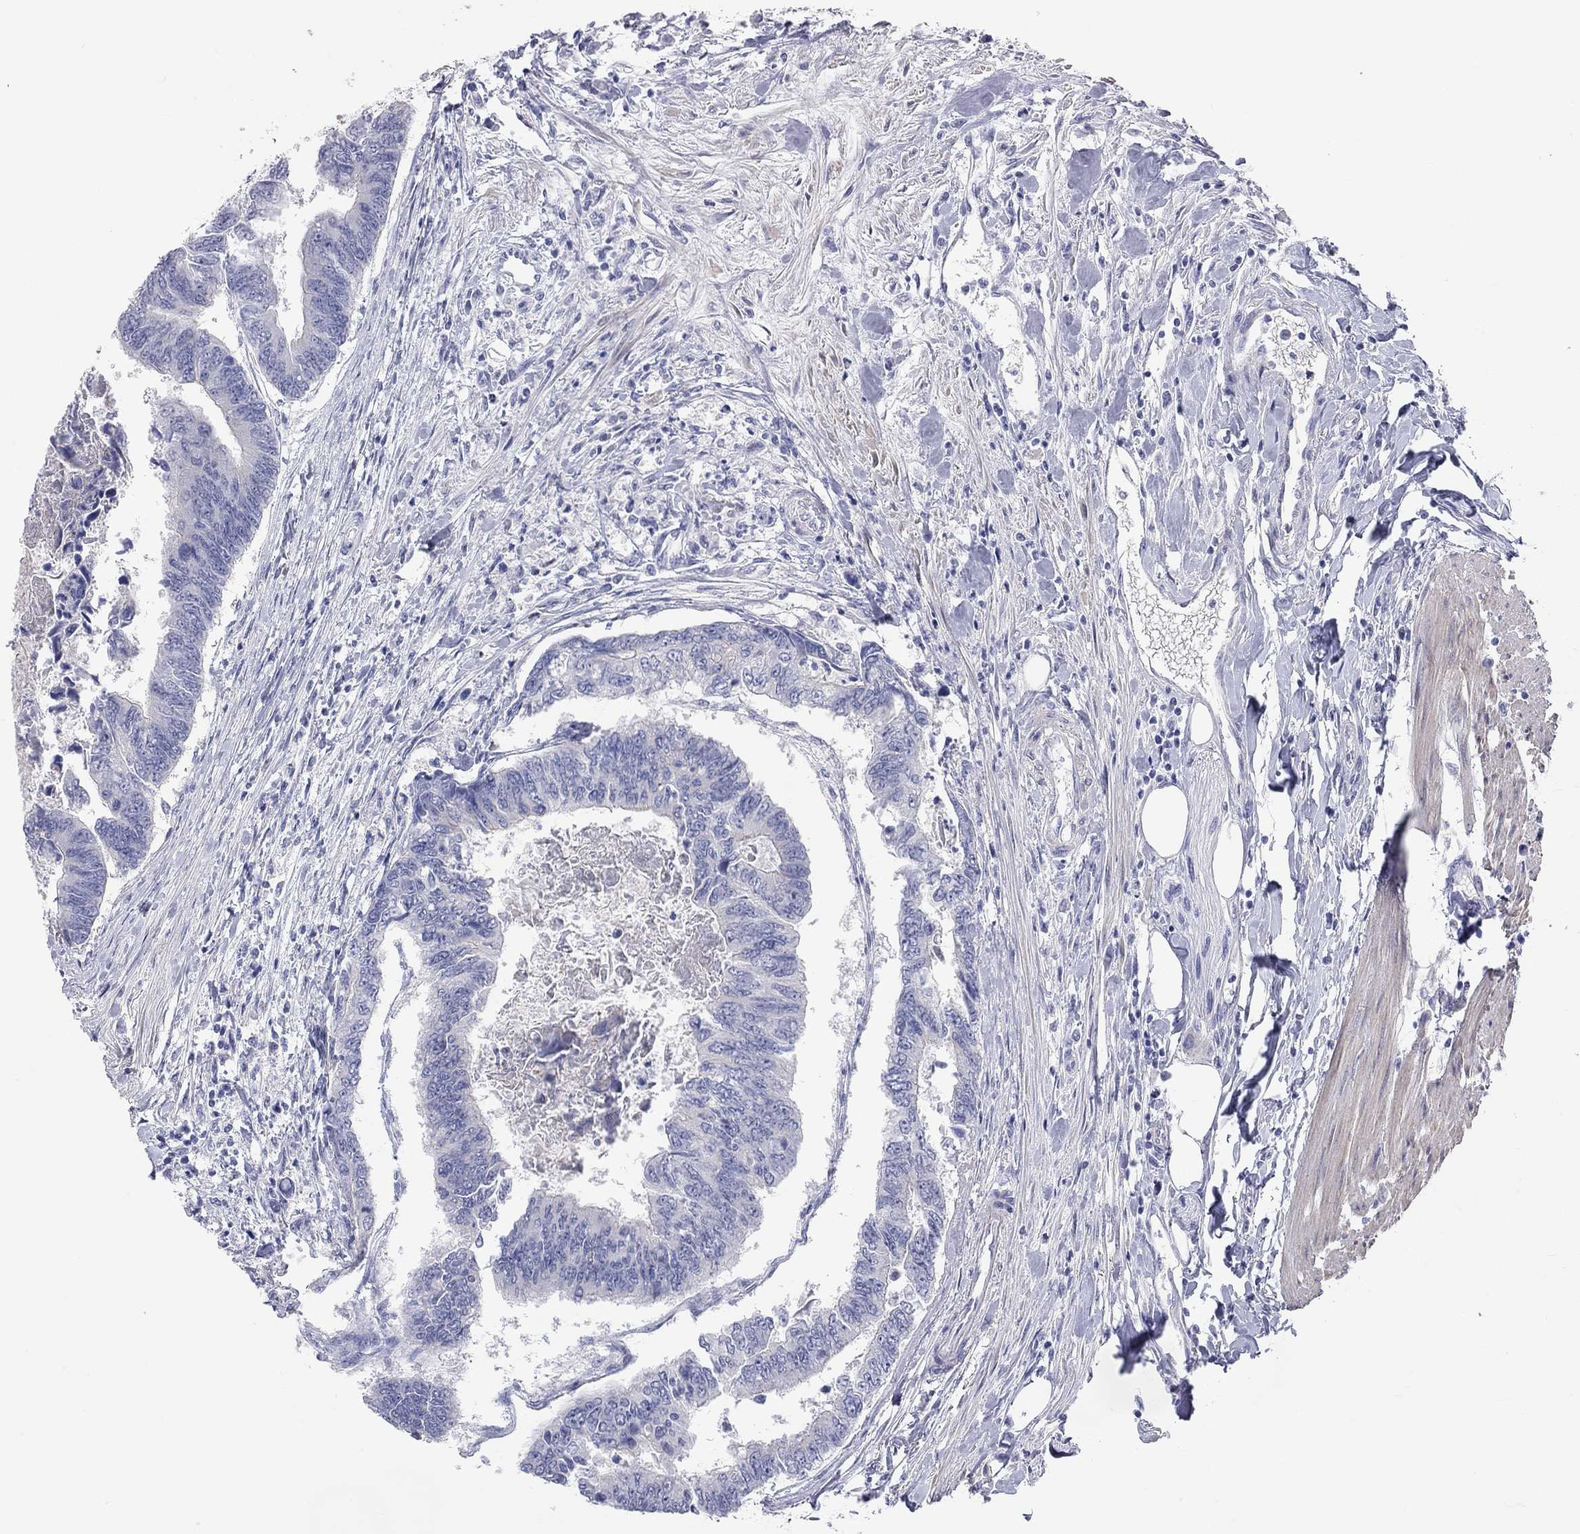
{"staining": {"intensity": "negative", "quantity": "none", "location": "none"}, "tissue": "colorectal cancer", "cell_type": "Tumor cells", "image_type": "cancer", "snomed": [{"axis": "morphology", "description": "Adenocarcinoma, NOS"}, {"axis": "topography", "description": "Colon"}], "caption": "Colorectal adenocarcinoma was stained to show a protein in brown. There is no significant positivity in tumor cells. (Stains: DAB (3,3'-diaminobenzidine) immunohistochemistry (IHC) with hematoxylin counter stain, Microscopy: brightfield microscopy at high magnification).", "gene": "PAPSS2", "patient": {"sex": "female", "age": 65}}